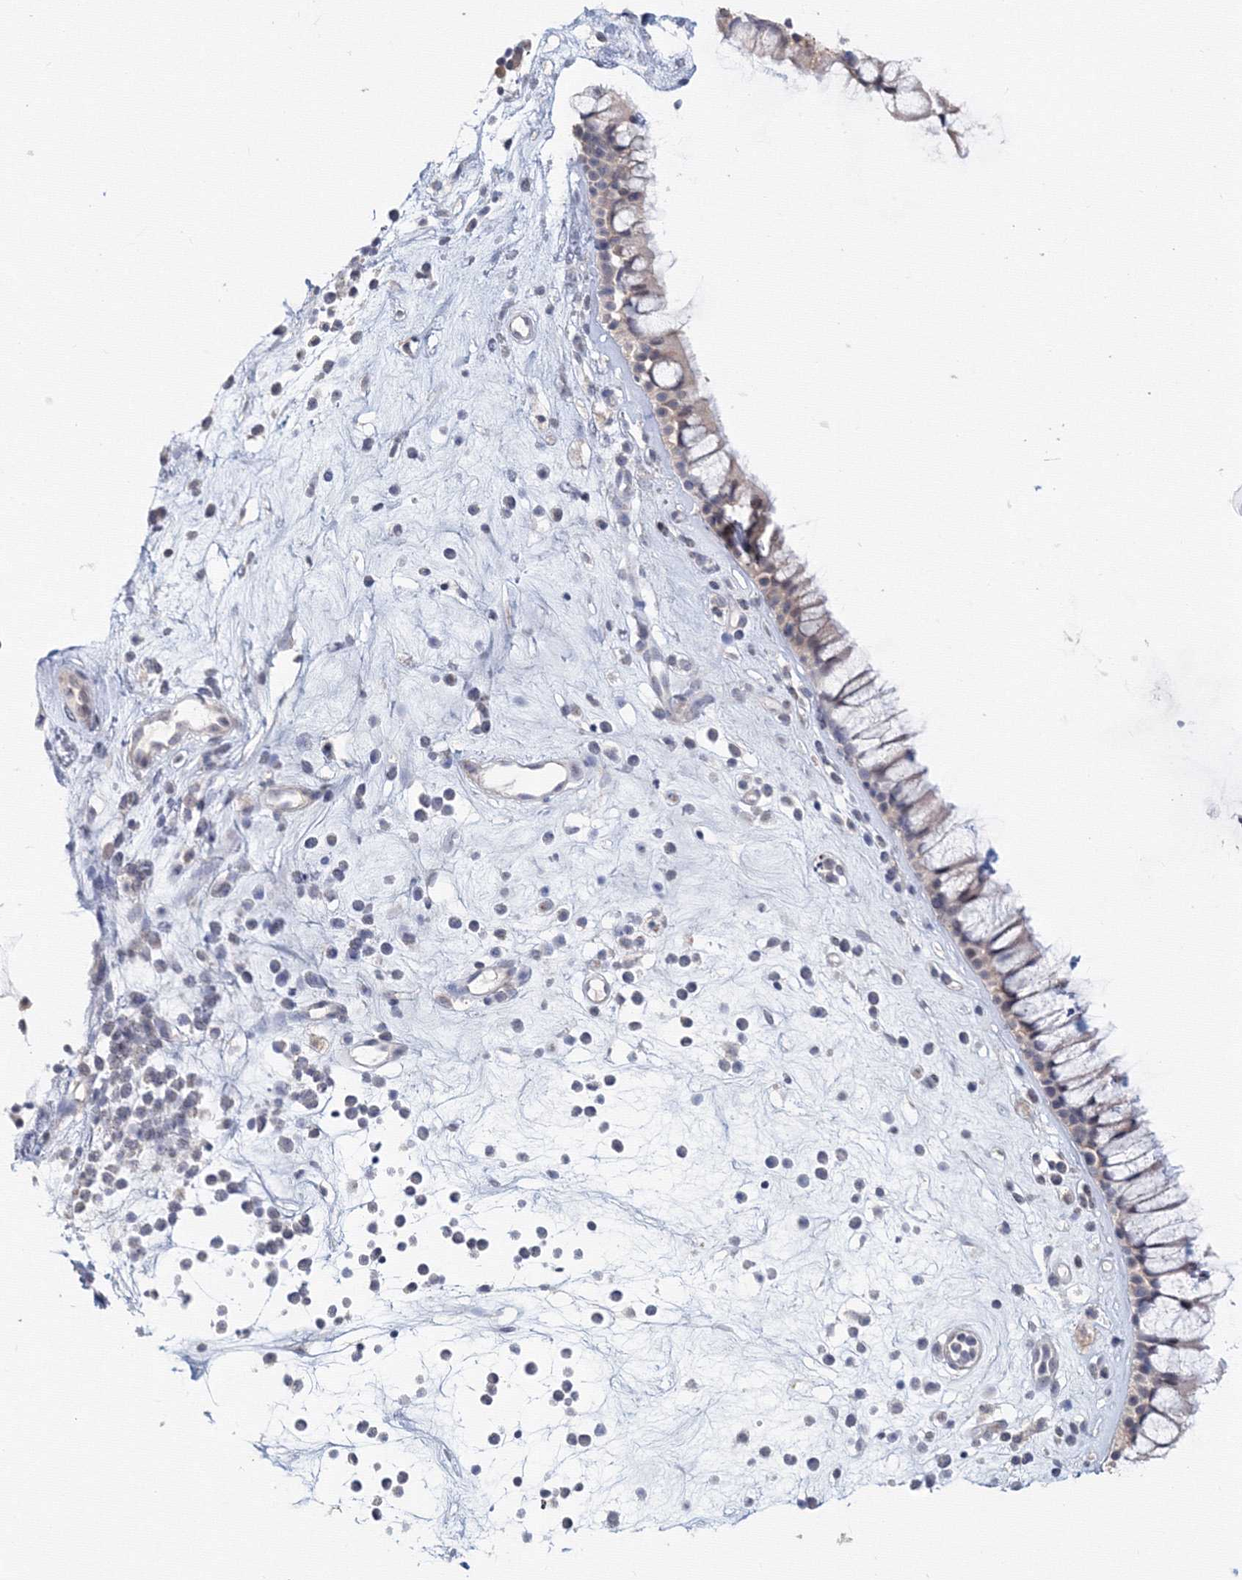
{"staining": {"intensity": "negative", "quantity": "none", "location": "none"}, "tissue": "nasopharynx", "cell_type": "Respiratory epithelial cells", "image_type": "normal", "snomed": [{"axis": "morphology", "description": "Normal tissue, NOS"}, {"axis": "morphology", "description": "Inflammation, NOS"}, {"axis": "topography", "description": "Nasopharynx"}], "caption": "High power microscopy micrograph of an immunohistochemistry photomicrograph of unremarkable nasopharynx, revealing no significant positivity in respiratory epithelial cells. (DAB (3,3'-diaminobenzidine) immunohistochemistry visualized using brightfield microscopy, high magnification).", "gene": "SLC7A7", "patient": {"sex": "male", "age": 29}}